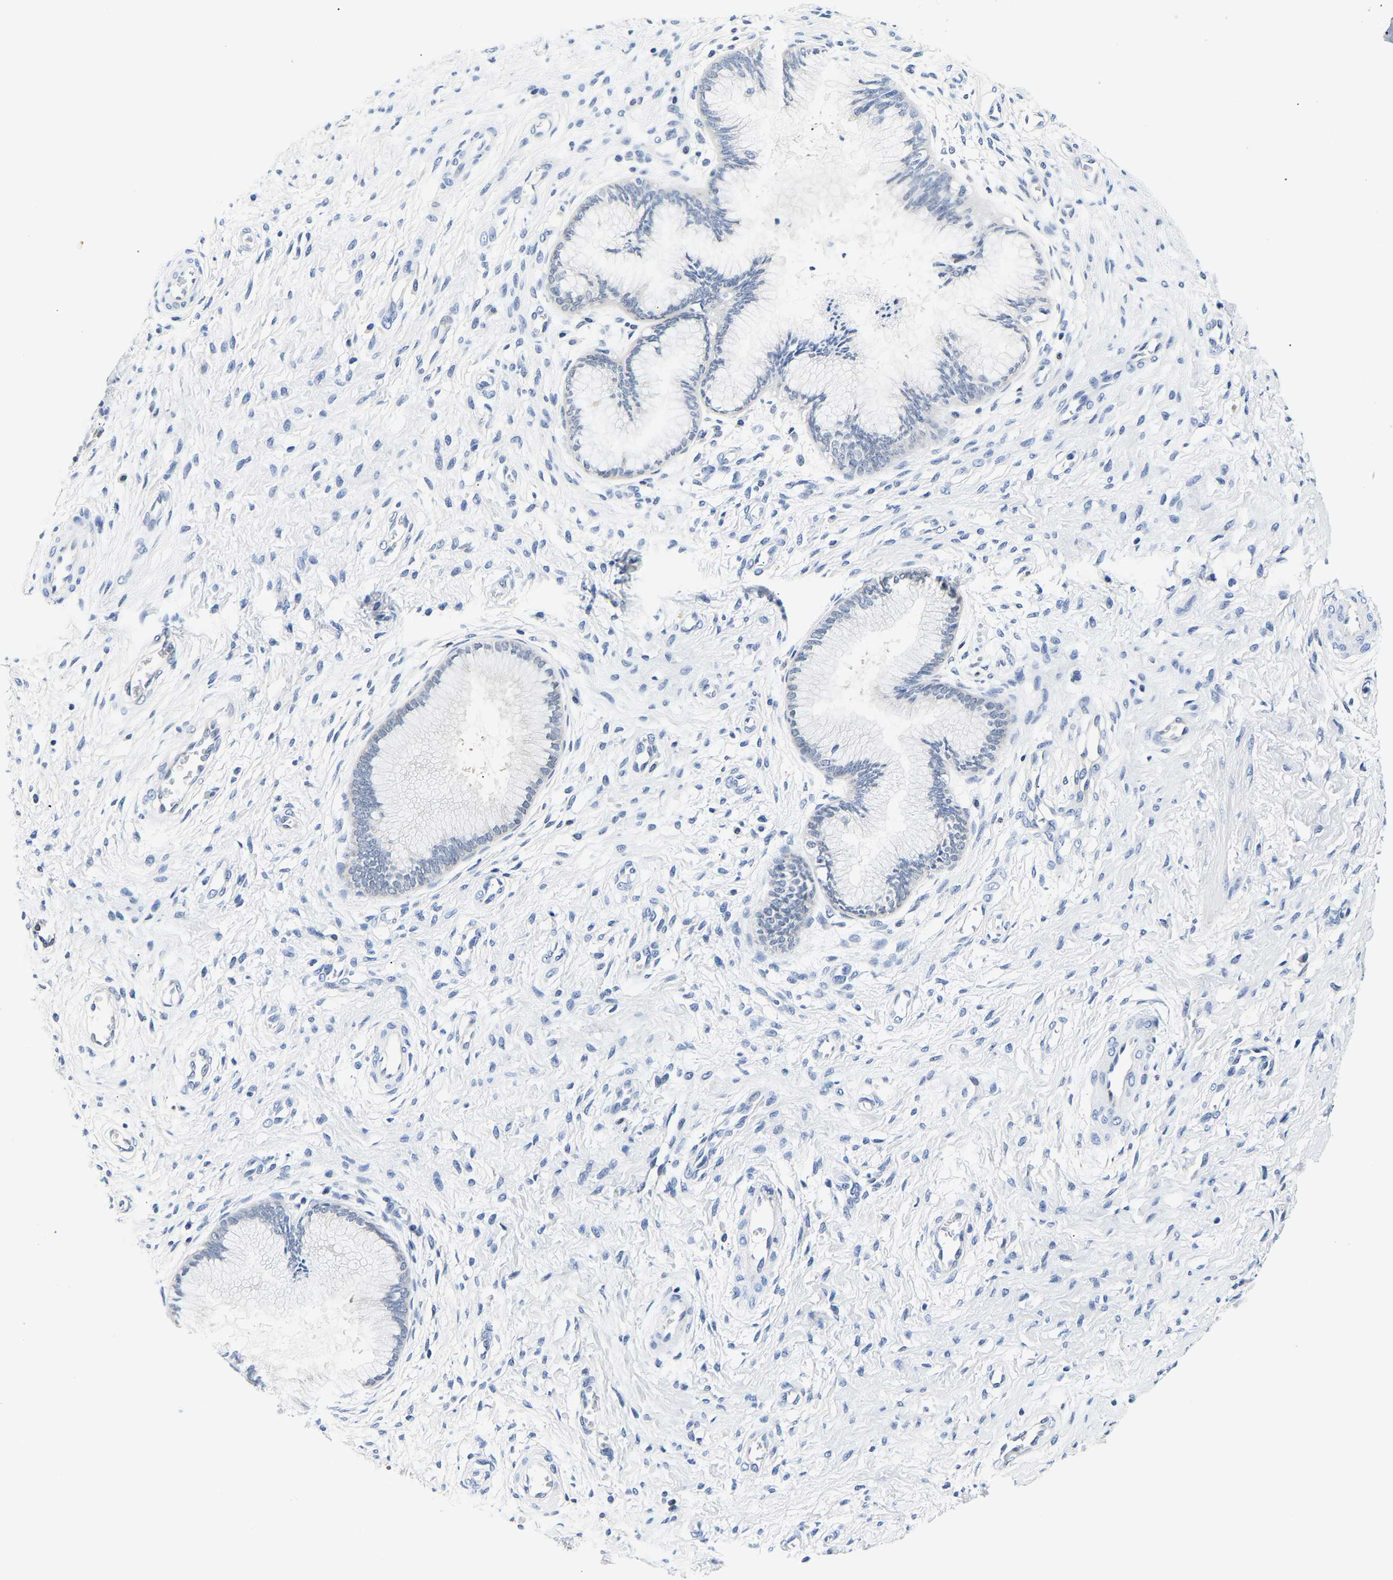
{"staining": {"intensity": "negative", "quantity": "none", "location": "none"}, "tissue": "cervix", "cell_type": "Glandular cells", "image_type": "normal", "snomed": [{"axis": "morphology", "description": "Normal tissue, NOS"}, {"axis": "topography", "description": "Cervix"}], "caption": "IHC image of benign human cervix stained for a protein (brown), which reveals no staining in glandular cells.", "gene": "UCHL3", "patient": {"sex": "female", "age": 55}}